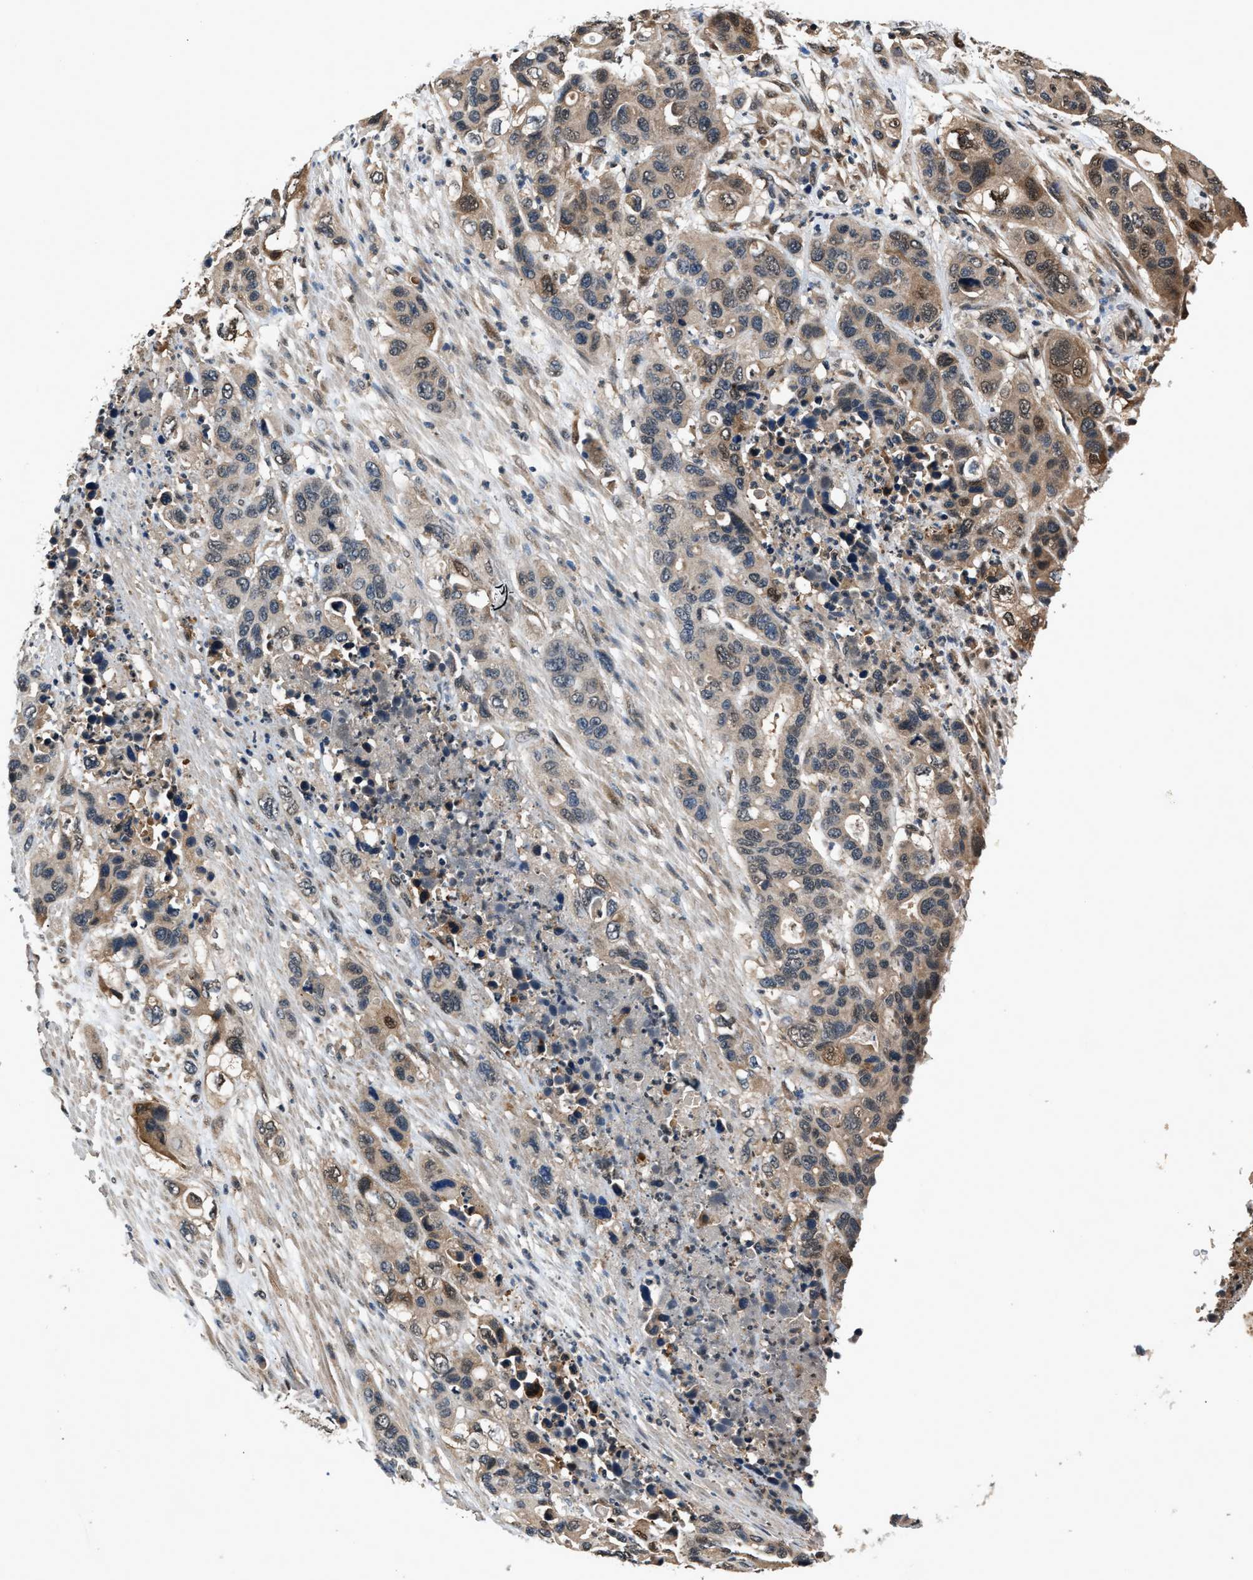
{"staining": {"intensity": "weak", "quantity": "25%-75%", "location": "cytoplasmic/membranous,nuclear"}, "tissue": "pancreatic cancer", "cell_type": "Tumor cells", "image_type": "cancer", "snomed": [{"axis": "morphology", "description": "Adenocarcinoma, NOS"}, {"axis": "topography", "description": "Pancreas"}], "caption": "Protein expression analysis of human pancreatic adenocarcinoma reveals weak cytoplasmic/membranous and nuclear staining in approximately 25%-75% of tumor cells. (DAB (3,3'-diaminobenzidine) IHC, brown staining for protein, blue staining for nuclei).", "gene": "TP53I3", "patient": {"sex": "female", "age": 71}}